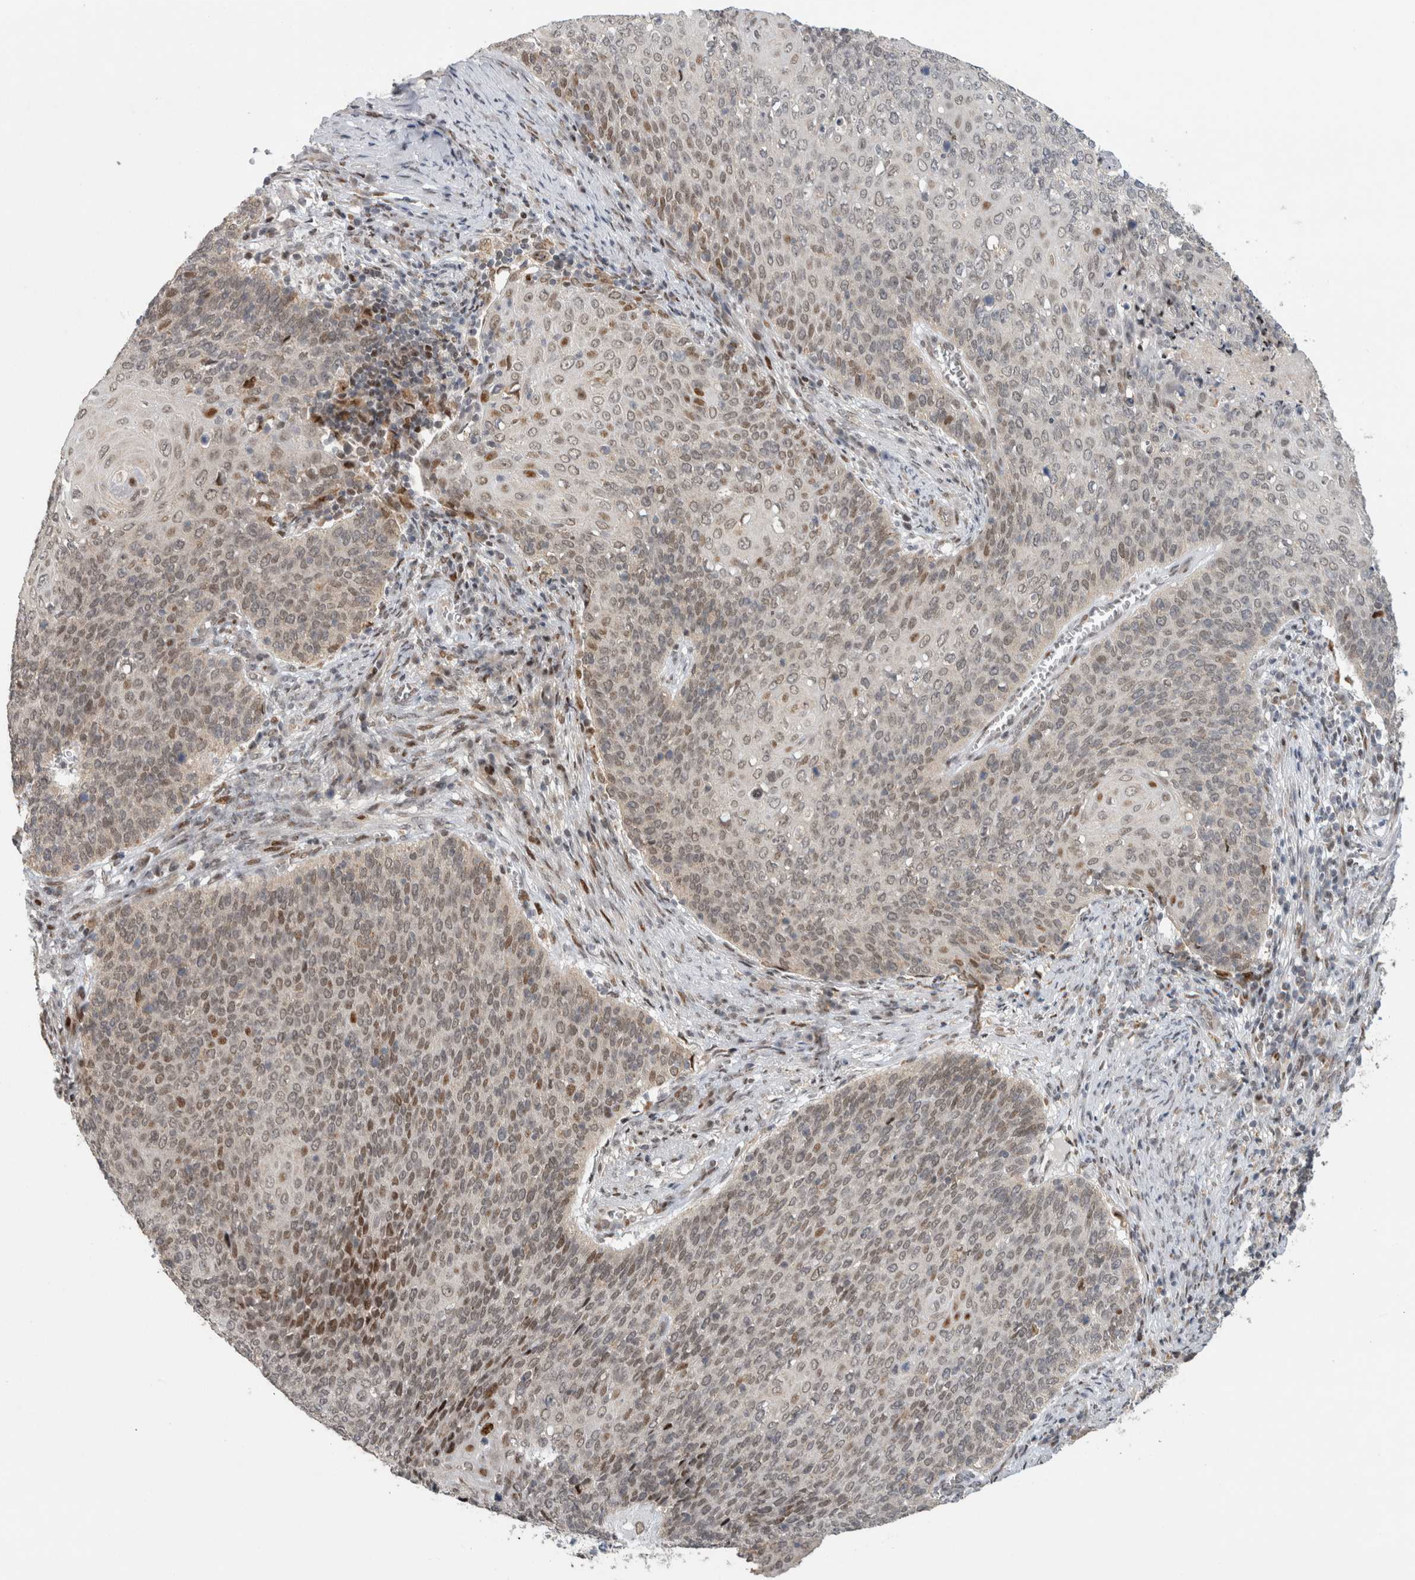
{"staining": {"intensity": "moderate", "quantity": "25%-75%", "location": "nuclear"}, "tissue": "cervical cancer", "cell_type": "Tumor cells", "image_type": "cancer", "snomed": [{"axis": "morphology", "description": "Squamous cell carcinoma, NOS"}, {"axis": "topography", "description": "Cervix"}], "caption": "Moderate nuclear staining is present in about 25%-75% of tumor cells in cervical cancer (squamous cell carcinoma).", "gene": "C8orf58", "patient": {"sex": "female", "age": 39}}